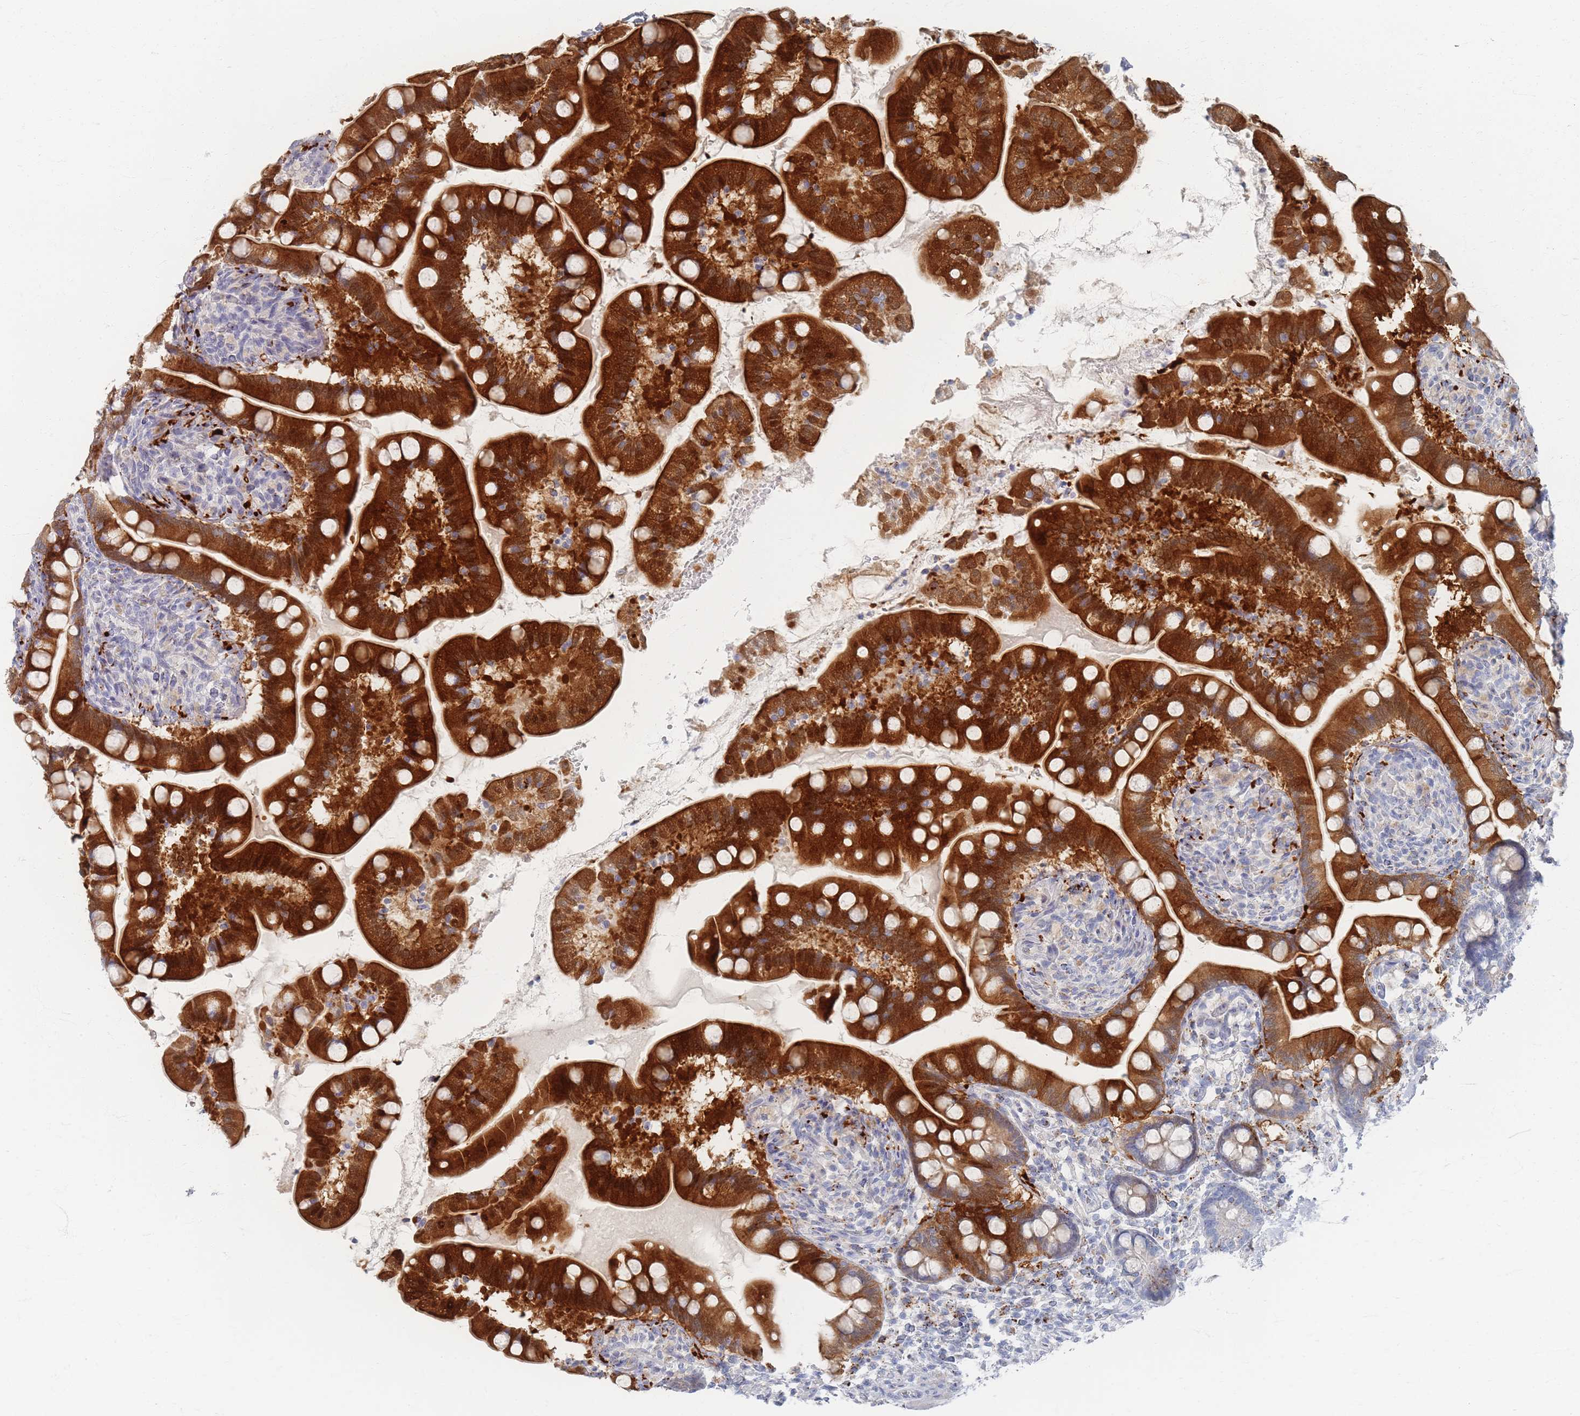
{"staining": {"intensity": "strong", "quantity": ">75%", "location": "cytoplasmic/membranous"}, "tissue": "small intestine", "cell_type": "Glandular cells", "image_type": "normal", "snomed": [{"axis": "morphology", "description": "Normal tissue, NOS"}, {"axis": "topography", "description": "Small intestine"}], "caption": "This image exhibits immunohistochemistry (IHC) staining of unremarkable small intestine, with high strong cytoplasmic/membranous staining in about >75% of glandular cells.", "gene": "ENSG00000251357", "patient": {"sex": "female", "age": 64}}